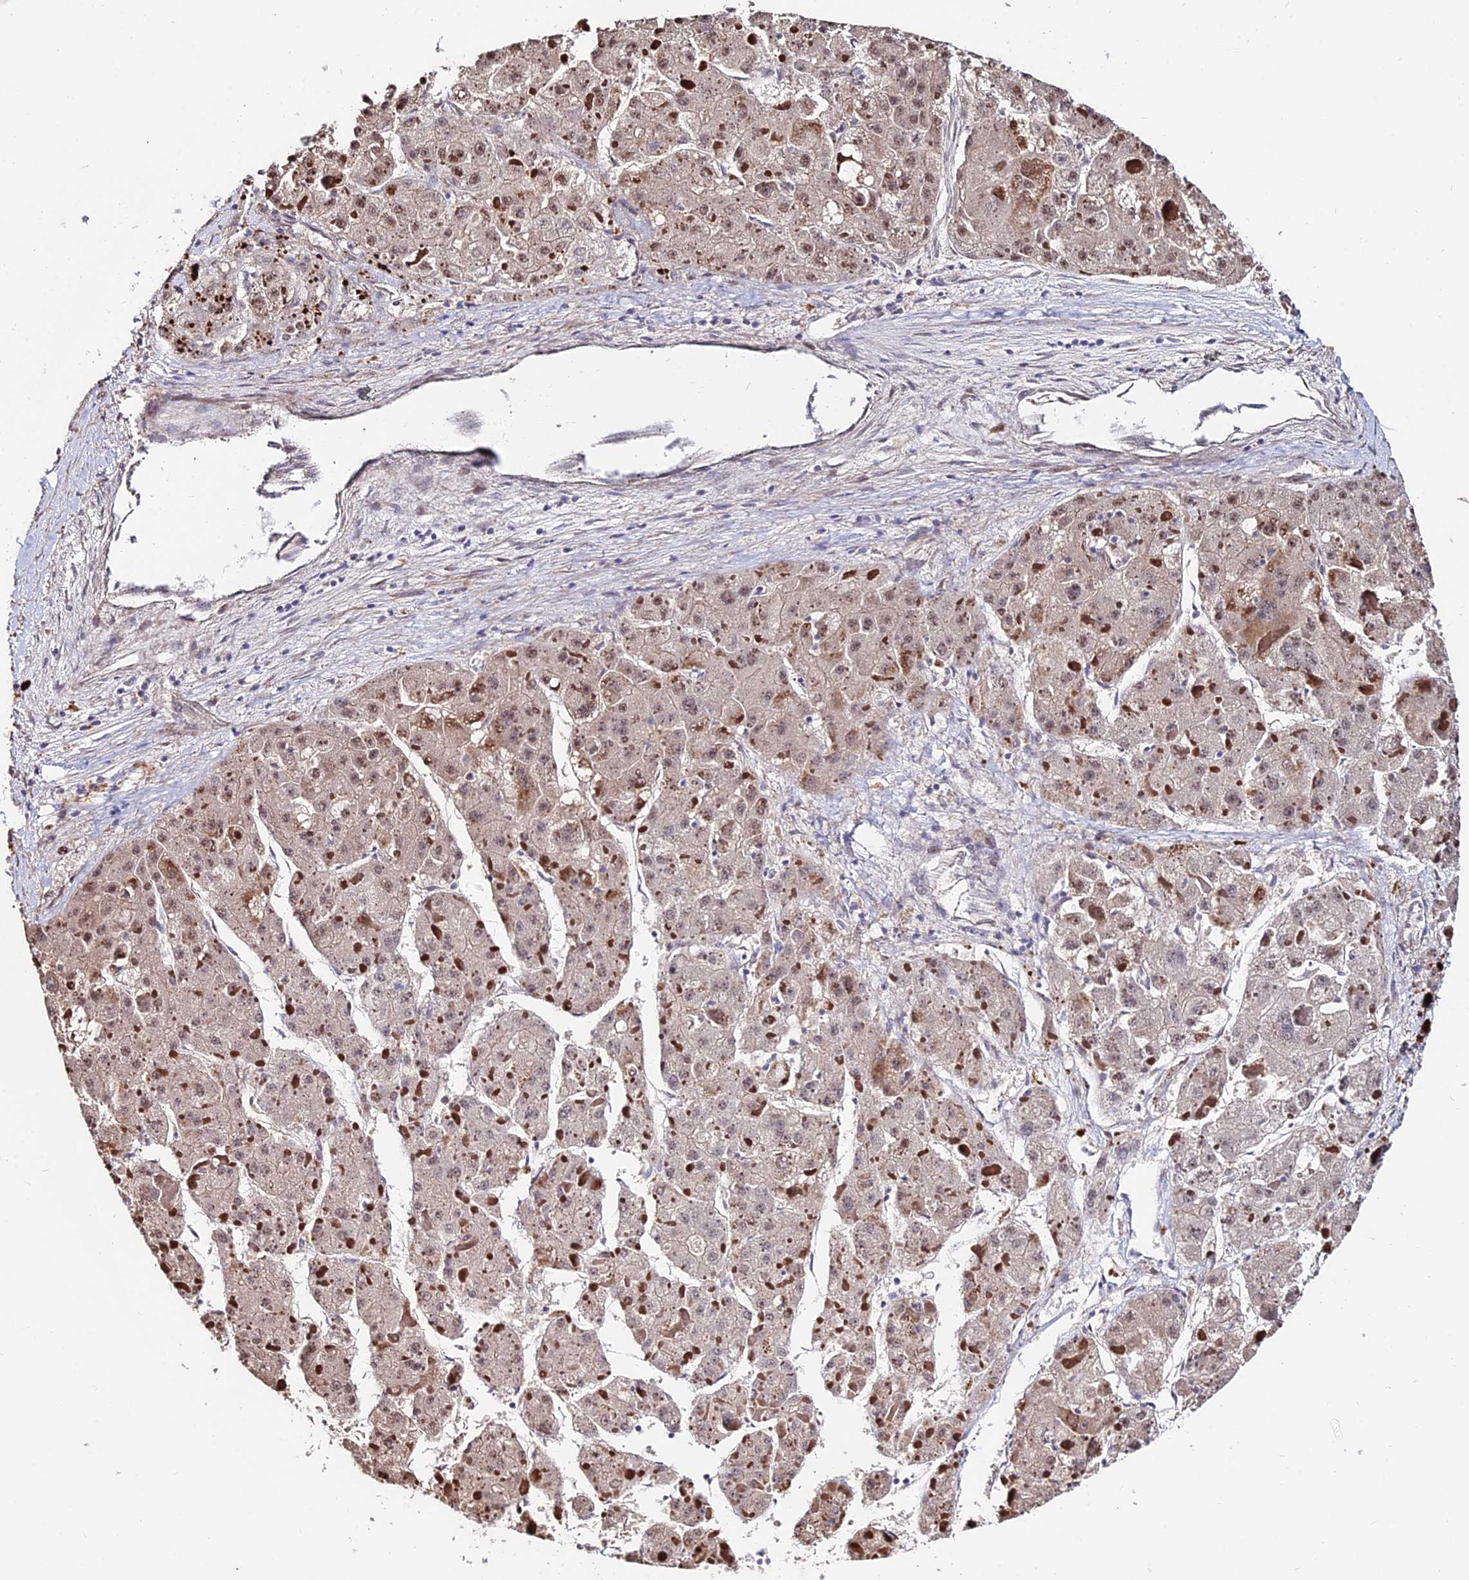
{"staining": {"intensity": "weak", "quantity": "25%-75%", "location": "nuclear"}, "tissue": "liver cancer", "cell_type": "Tumor cells", "image_type": "cancer", "snomed": [{"axis": "morphology", "description": "Carcinoma, Hepatocellular, NOS"}, {"axis": "topography", "description": "Liver"}], "caption": "Liver hepatocellular carcinoma stained for a protein displays weak nuclear positivity in tumor cells.", "gene": "ACTR5", "patient": {"sex": "female", "age": 73}}